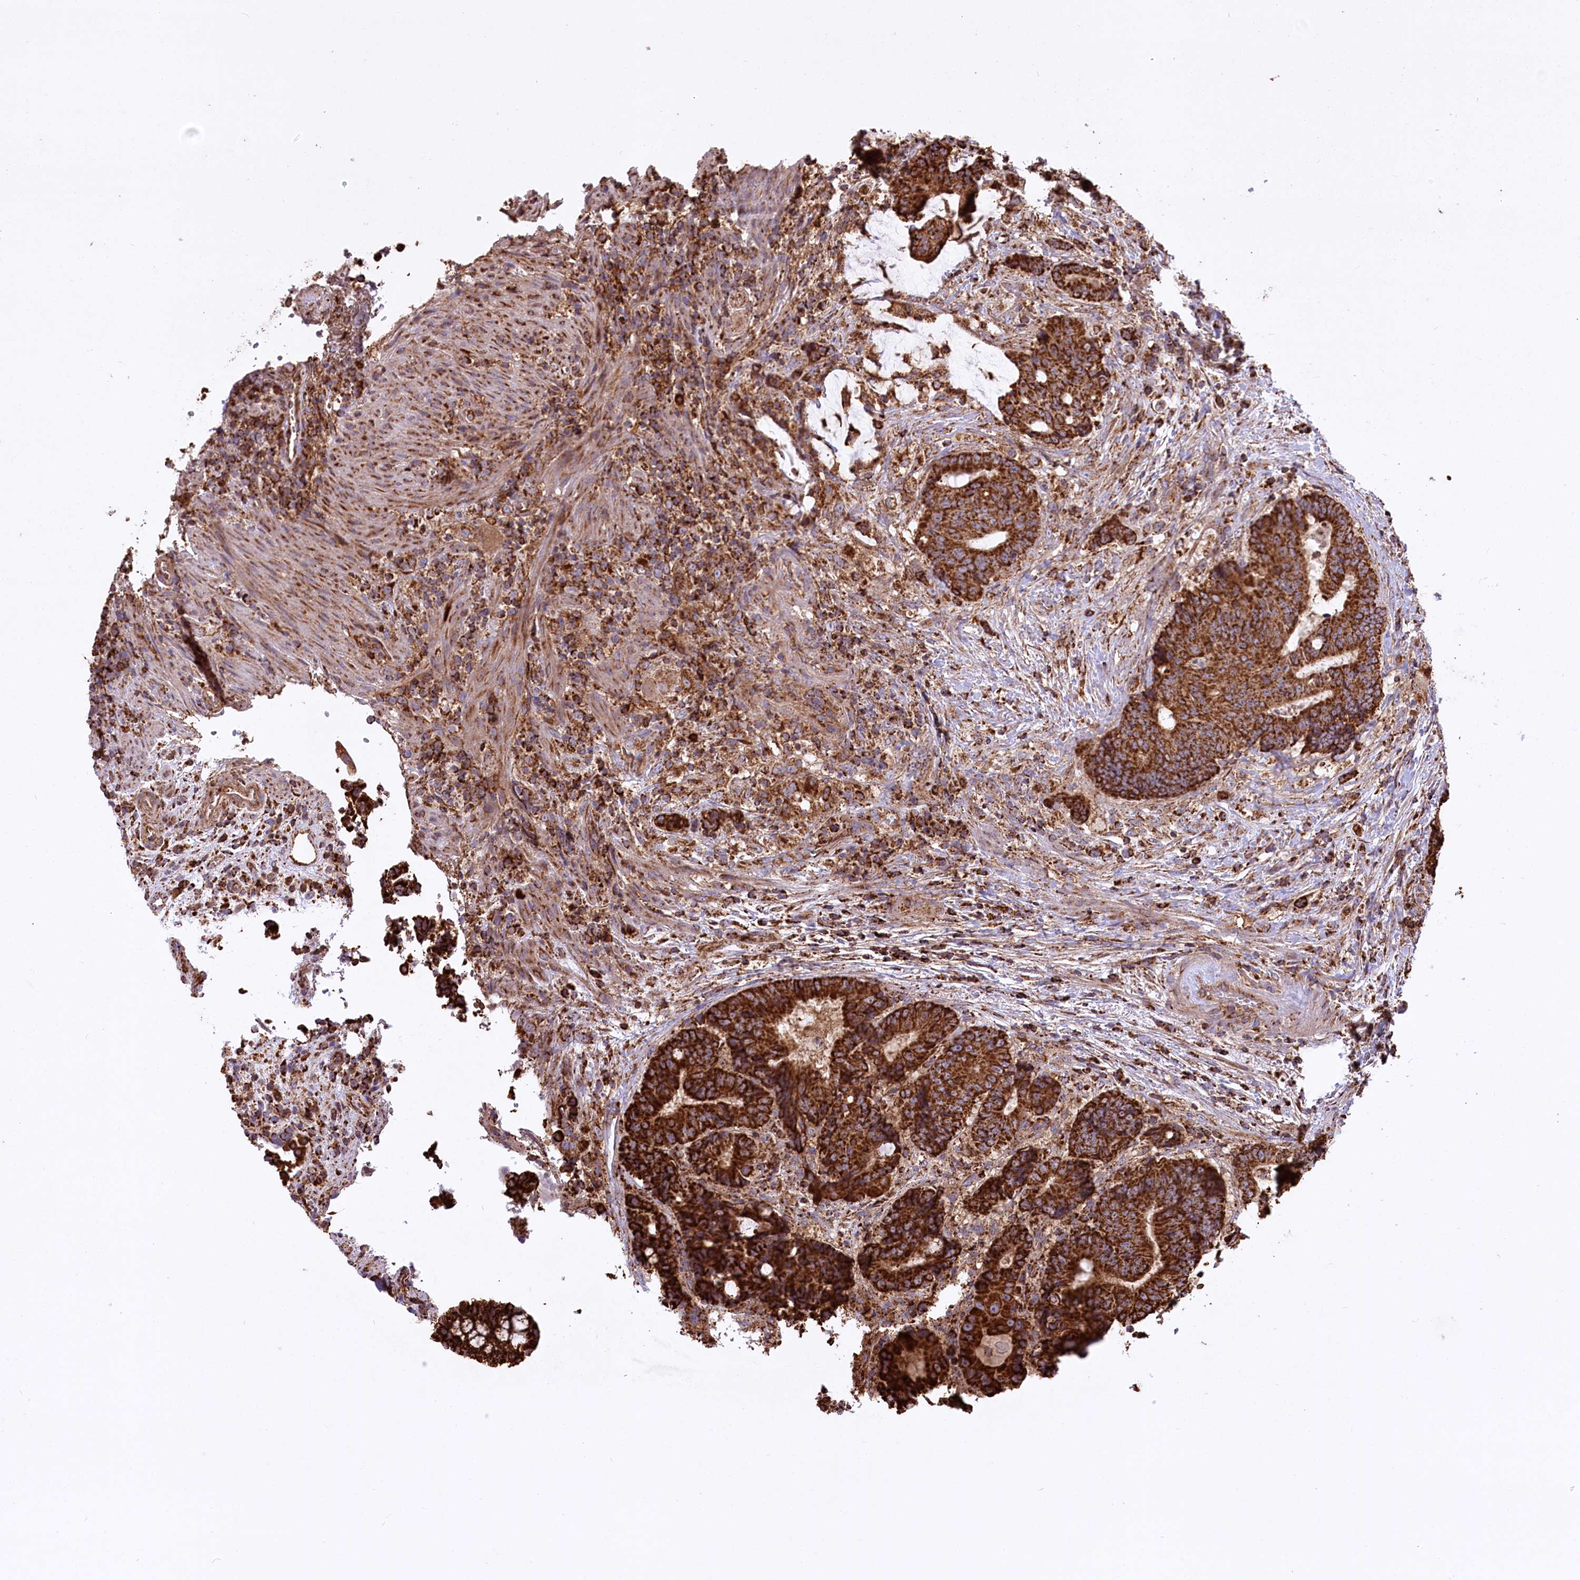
{"staining": {"intensity": "strong", "quantity": ">75%", "location": "cytoplasmic/membranous"}, "tissue": "colorectal cancer", "cell_type": "Tumor cells", "image_type": "cancer", "snomed": [{"axis": "morphology", "description": "Adenocarcinoma, NOS"}, {"axis": "topography", "description": "Rectum"}], "caption": "An image showing strong cytoplasmic/membranous positivity in approximately >75% of tumor cells in adenocarcinoma (colorectal), as visualized by brown immunohistochemical staining.", "gene": "CARD19", "patient": {"sex": "male", "age": 69}}